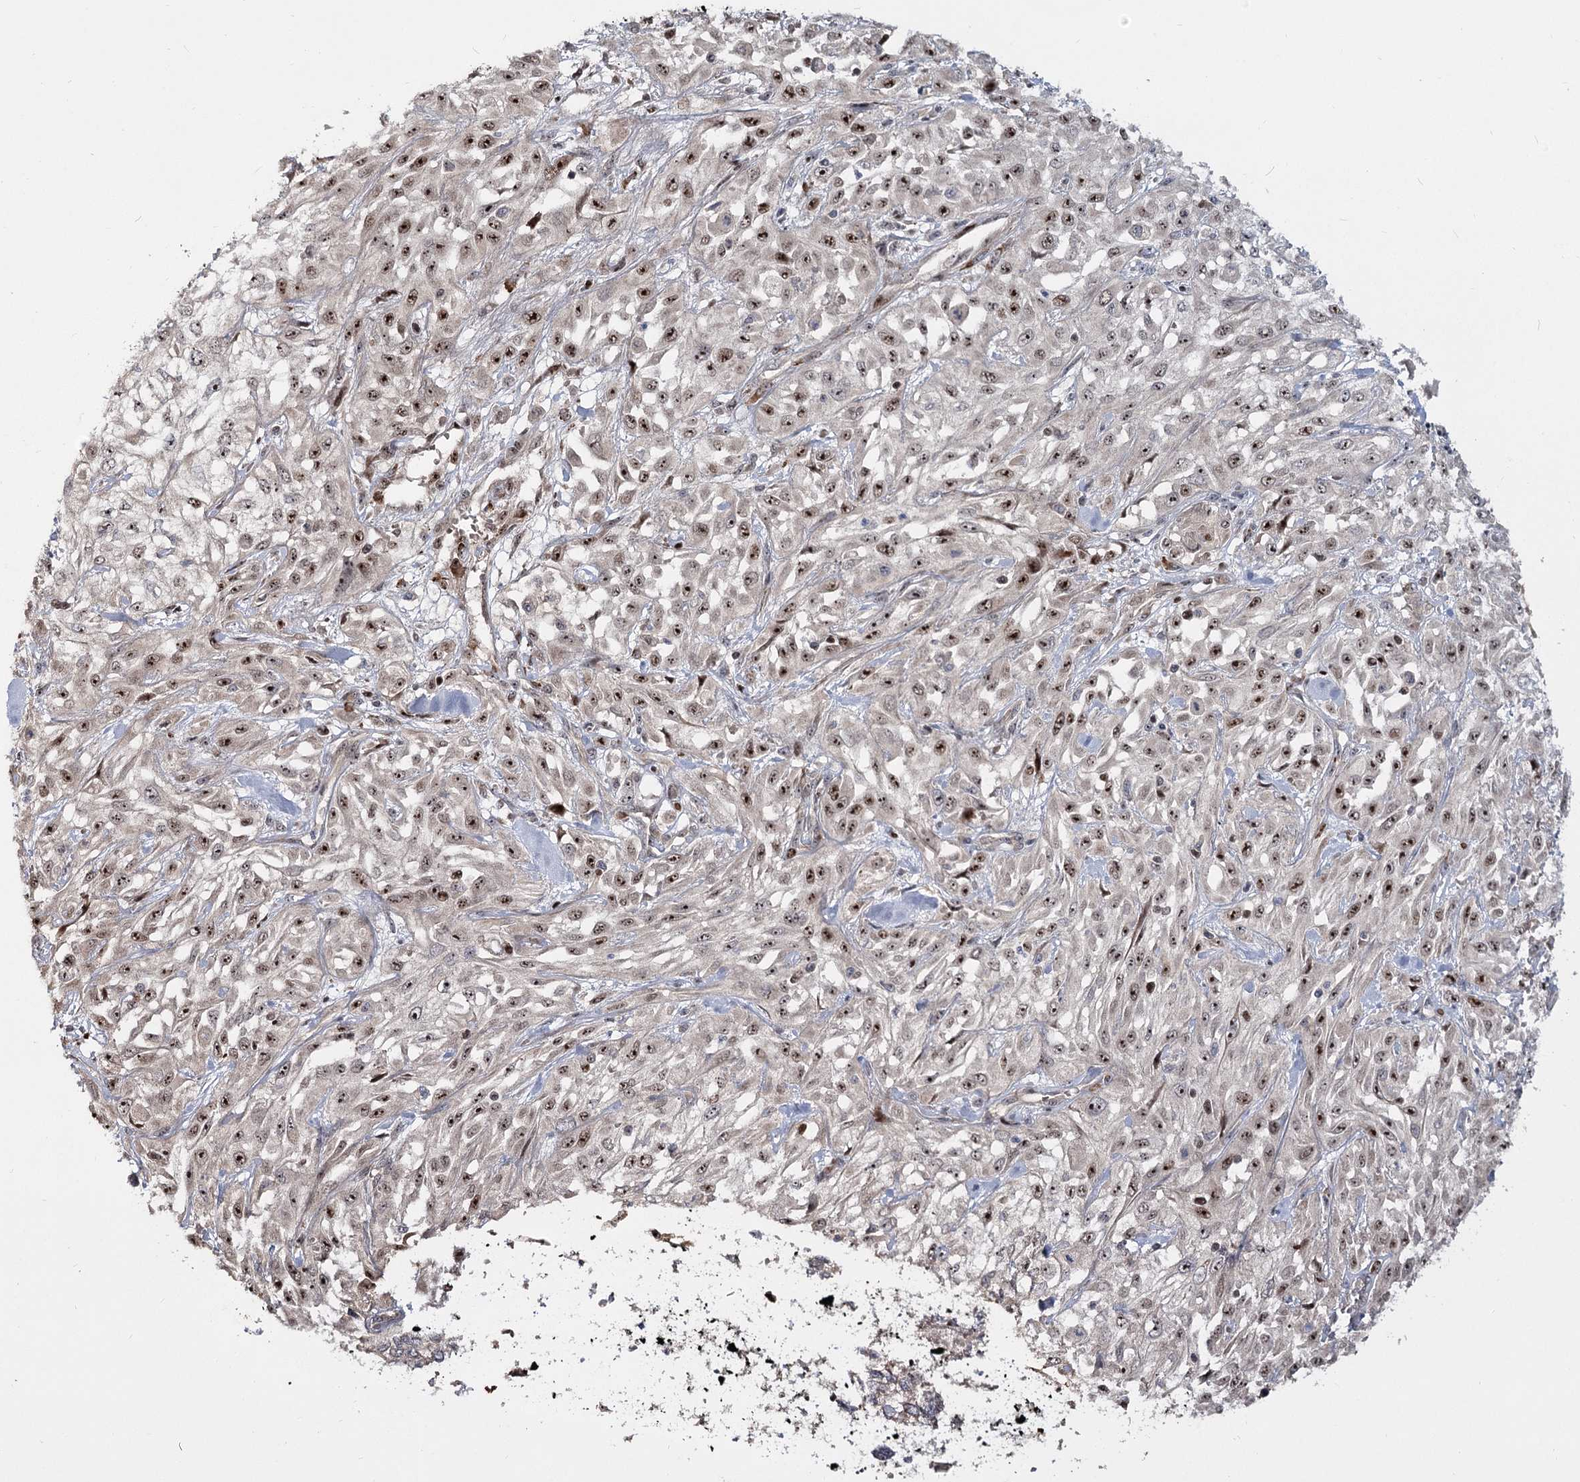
{"staining": {"intensity": "strong", "quantity": ">75%", "location": "nuclear"}, "tissue": "skin cancer", "cell_type": "Tumor cells", "image_type": "cancer", "snomed": [{"axis": "morphology", "description": "Squamous cell carcinoma, NOS"}, {"axis": "morphology", "description": "Squamous cell carcinoma, metastatic, NOS"}, {"axis": "topography", "description": "Skin"}, {"axis": "topography", "description": "Lymph node"}], "caption": "A brown stain shows strong nuclear expression of a protein in human skin metastatic squamous cell carcinoma tumor cells. (IHC, brightfield microscopy, high magnification).", "gene": "PIK3C2A", "patient": {"sex": "male", "age": 75}}